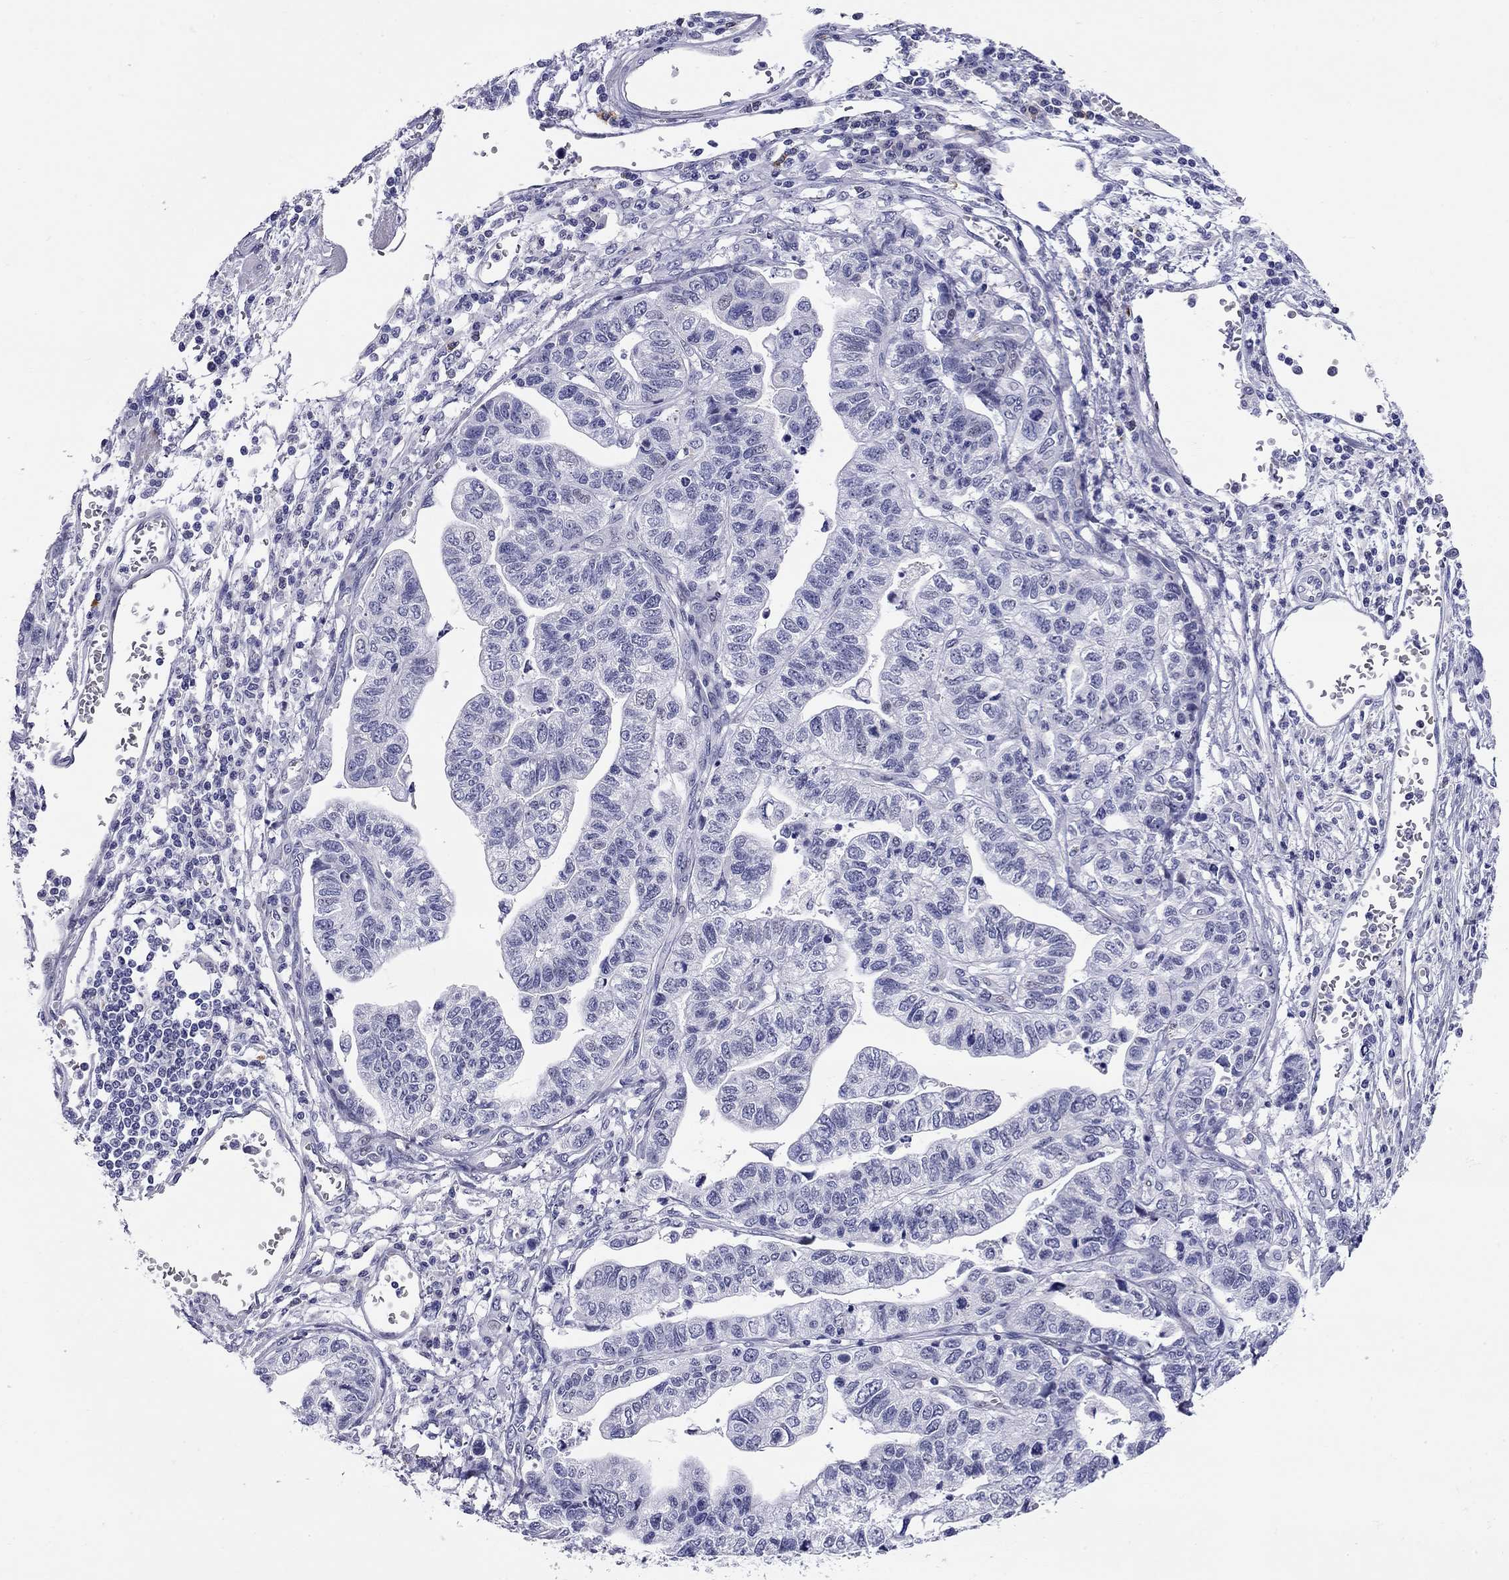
{"staining": {"intensity": "negative", "quantity": "none", "location": "none"}, "tissue": "stomach cancer", "cell_type": "Tumor cells", "image_type": "cancer", "snomed": [{"axis": "morphology", "description": "Adenocarcinoma, NOS"}, {"axis": "topography", "description": "Stomach, upper"}], "caption": "High power microscopy micrograph of an IHC micrograph of adenocarcinoma (stomach), revealing no significant staining in tumor cells.", "gene": "C8orf88", "patient": {"sex": "female", "age": 67}}